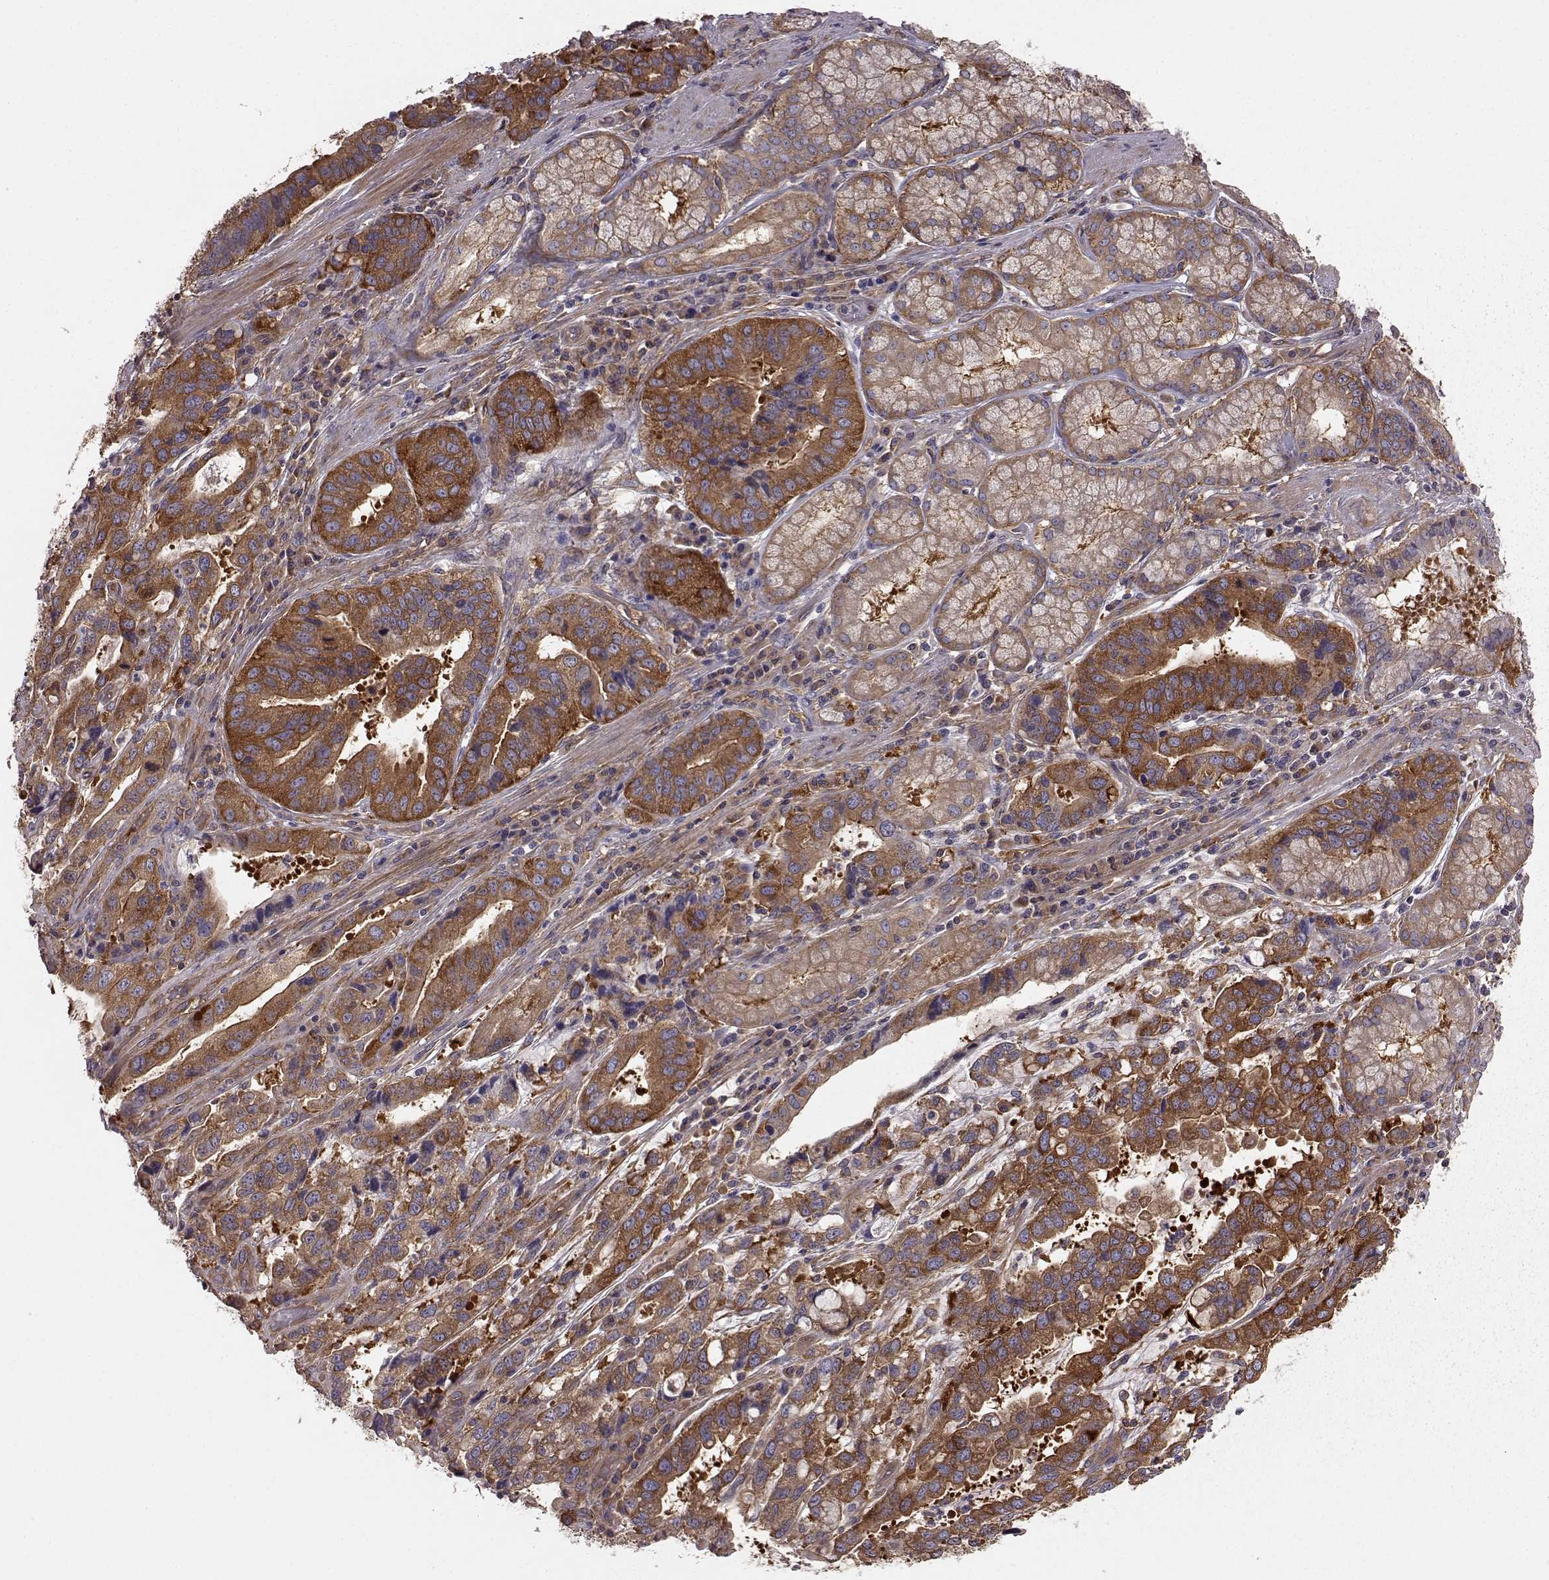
{"staining": {"intensity": "moderate", "quantity": "25%-75%", "location": "cytoplasmic/membranous"}, "tissue": "stomach cancer", "cell_type": "Tumor cells", "image_type": "cancer", "snomed": [{"axis": "morphology", "description": "Adenocarcinoma, NOS"}, {"axis": "topography", "description": "Stomach, lower"}], "caption": "Stomach adenocarcinoma stained for a protein (brown) demonstrates moderate cytoplasmic/membranous positive expression in approximately 25%-75% of tumor cells.", "gene": "RABGAP1", "patient": {"sex": "female", "age": 76}}